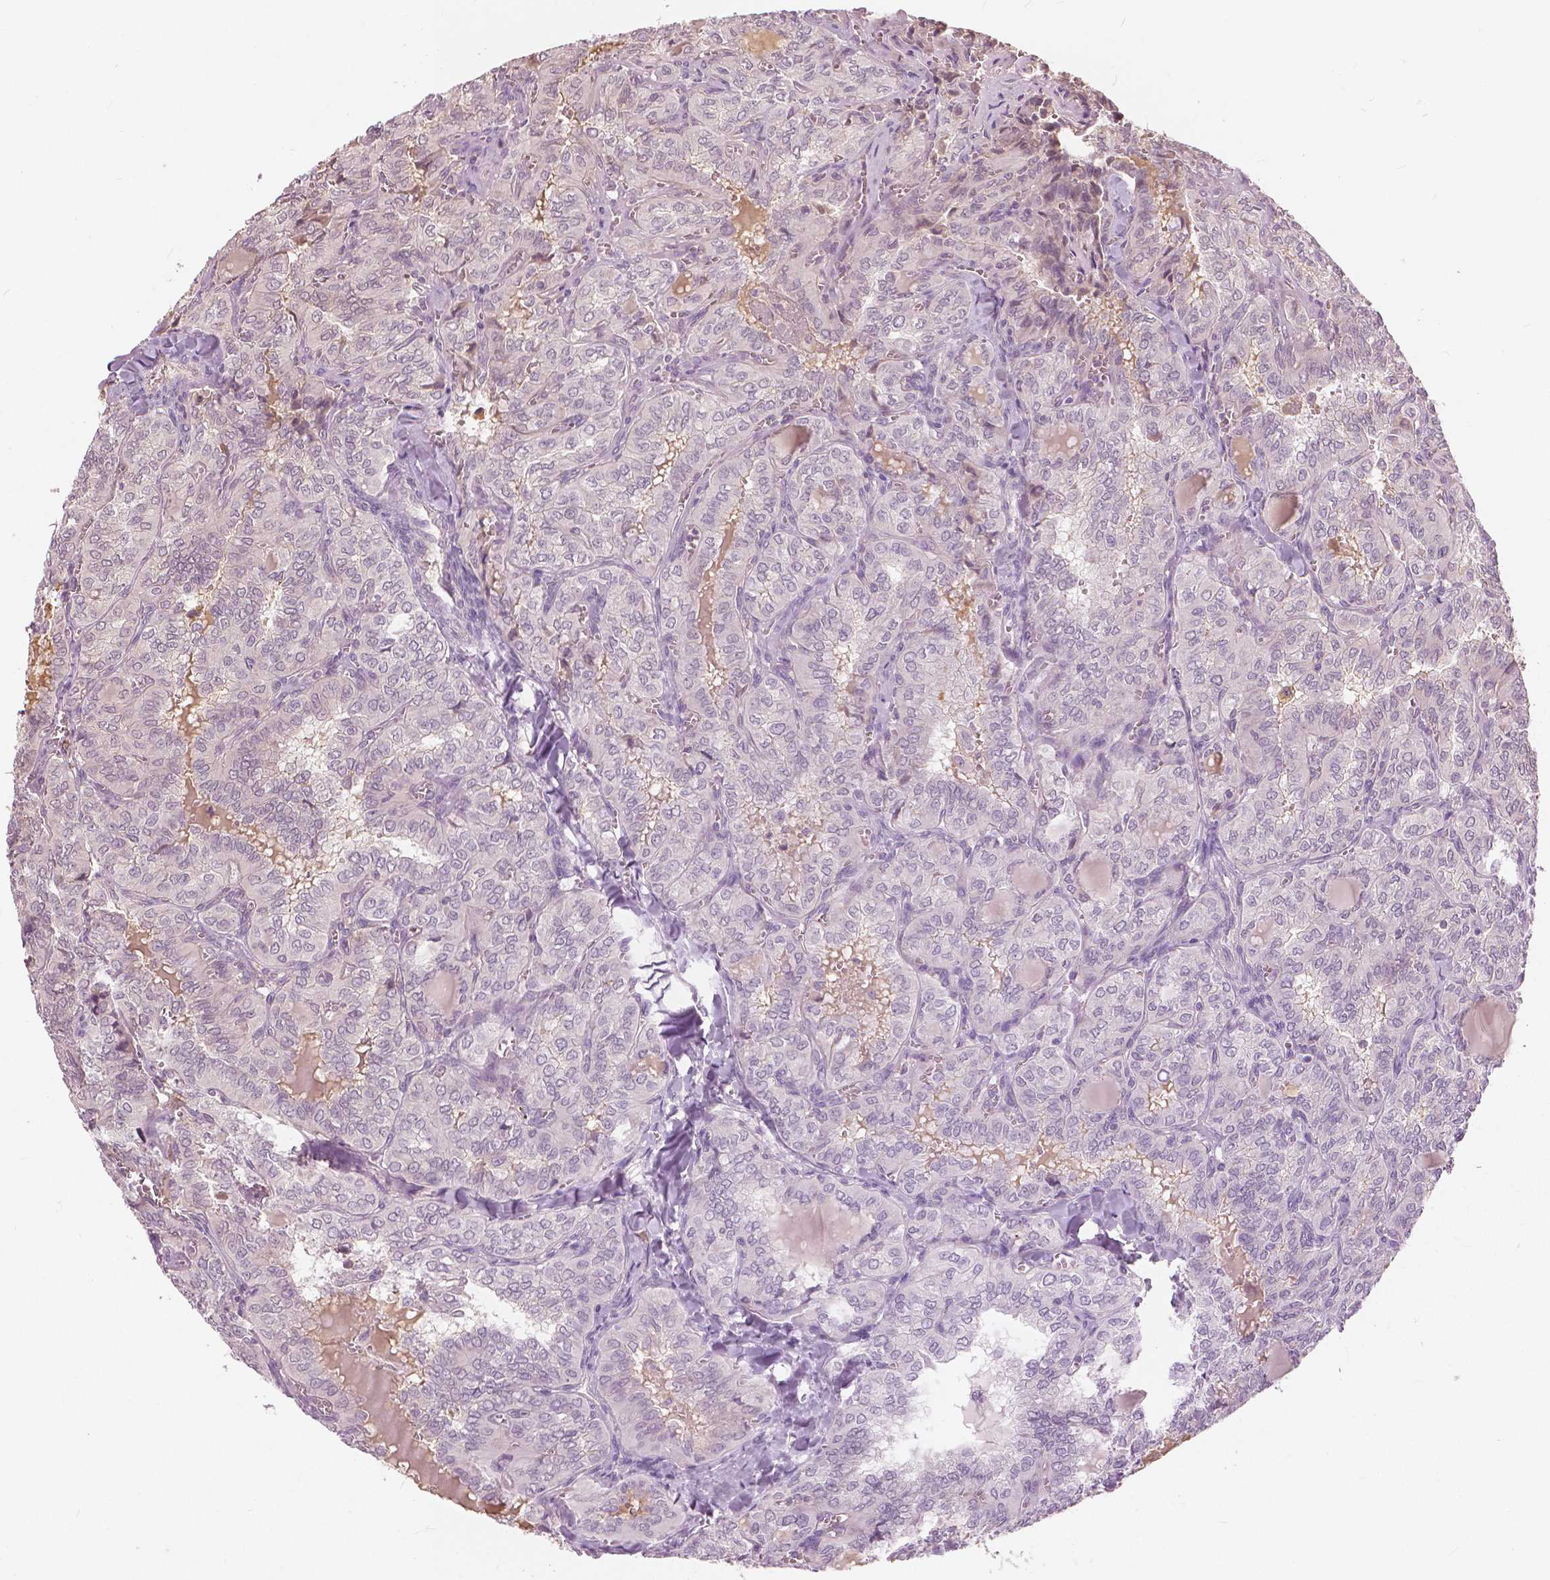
{"staining": {"intensity": "negative", "quantity": "none", "location": "none"}, "tissue": "thyroid cancer", "cell_type": "Tumor cells", "image_type": "cancer", "snomed": [{"axis": "morphology", "description": "Papillary adenocarcinoma, NOS"}, {"axis": "topography", "description": "Thyroid gland"}], "caption": "Tumor cells are negative for protein expression in human thyroid cancer (papillary adenocarcinoma).", "gene": "ANGPTL4", "patient": {"sex": "female", "age": 41}}